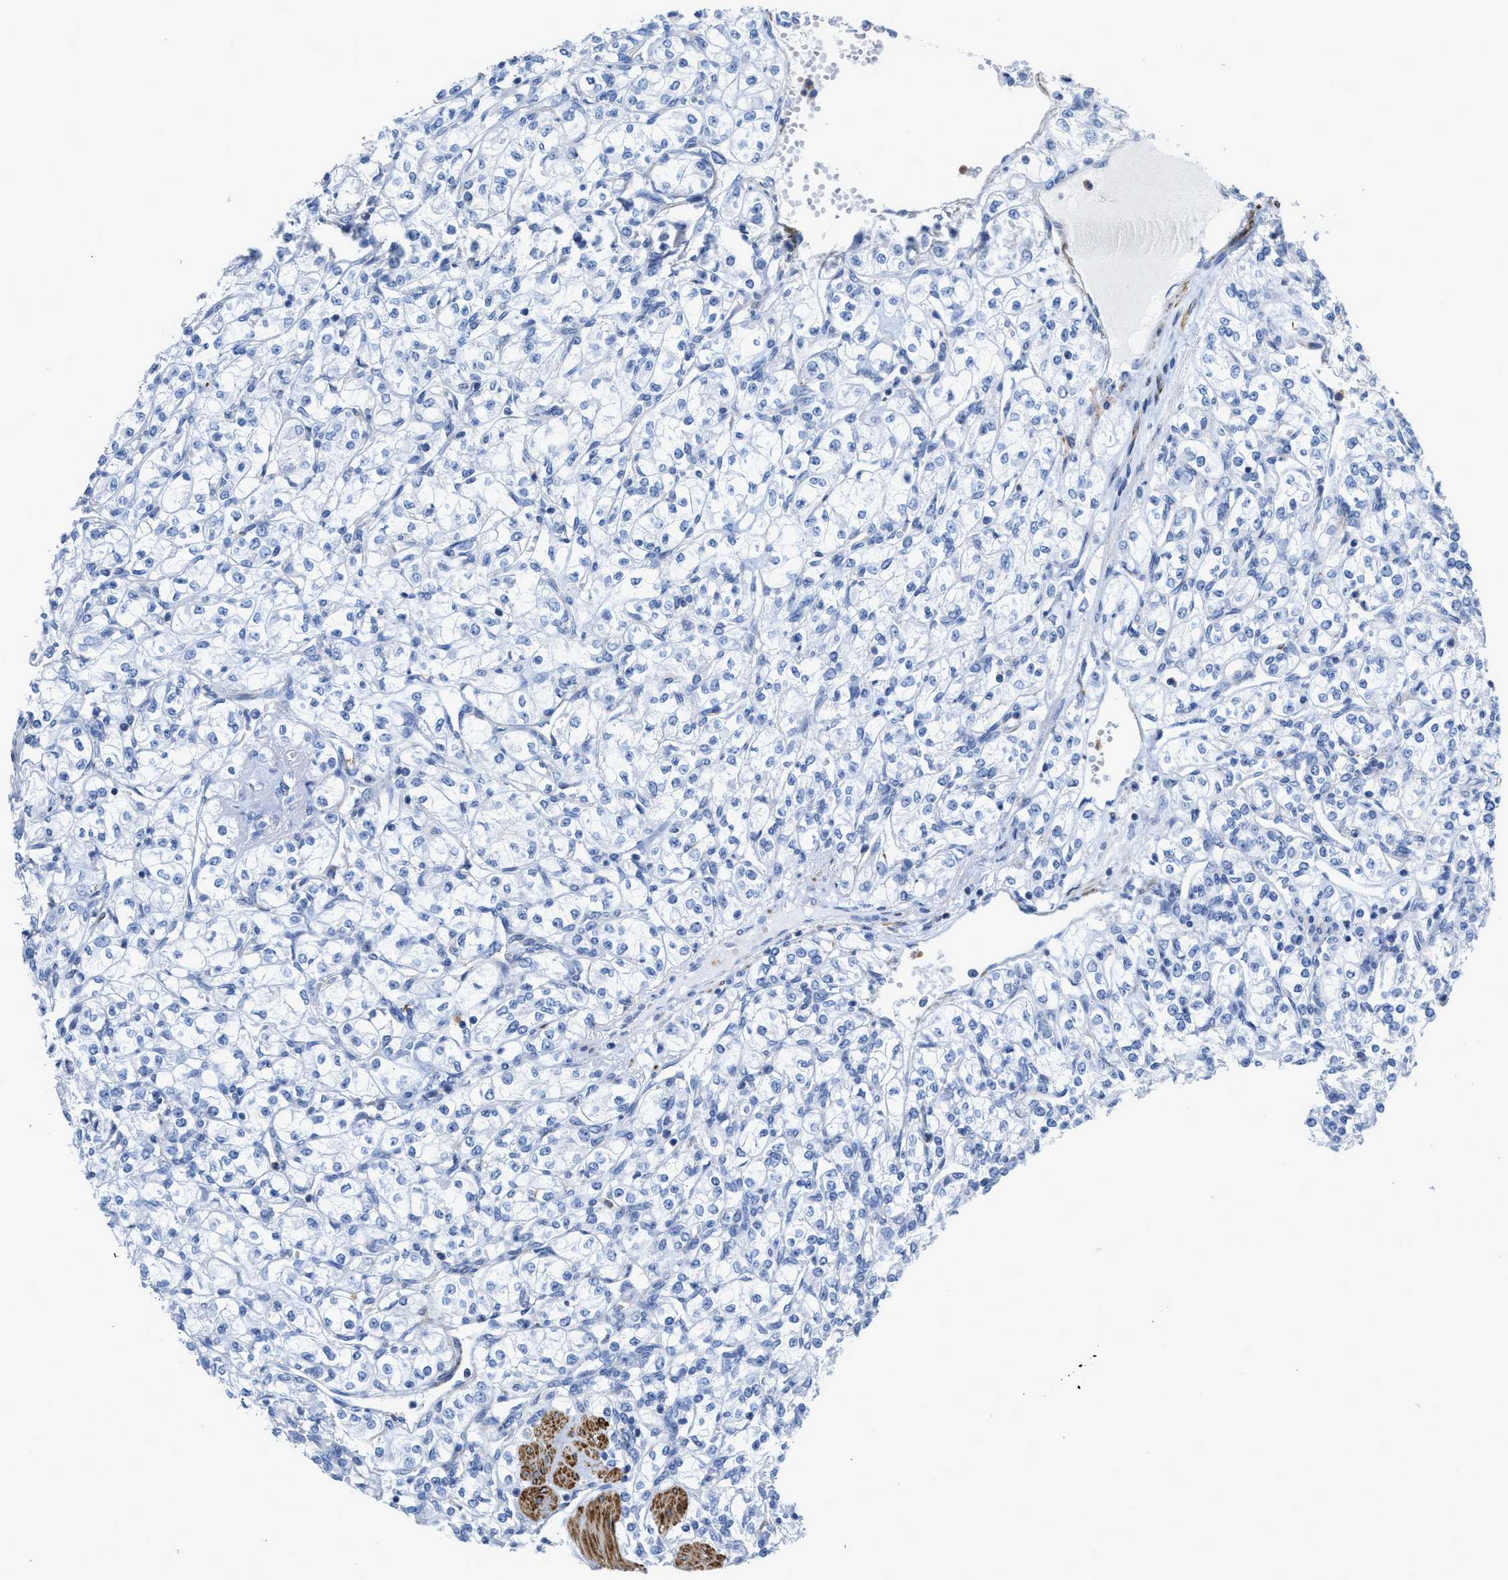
{"staining": {"intensity": "negative", "quantity": "none", "location": "none"}, "tissue": "renal cancer", "cell_type": "Tumor cells", "image_type": "cancer", "snomed": [{"axis": "morphology", "description": "Adenocarcinoma, NOS"}, {"axis": "topography", "description": "Kidney"}], "caption": "Tumor cells show no significant protein staining in renal cancer.", "gene": "PRMT2", "patient": {"sex": "male", "age": 77}}